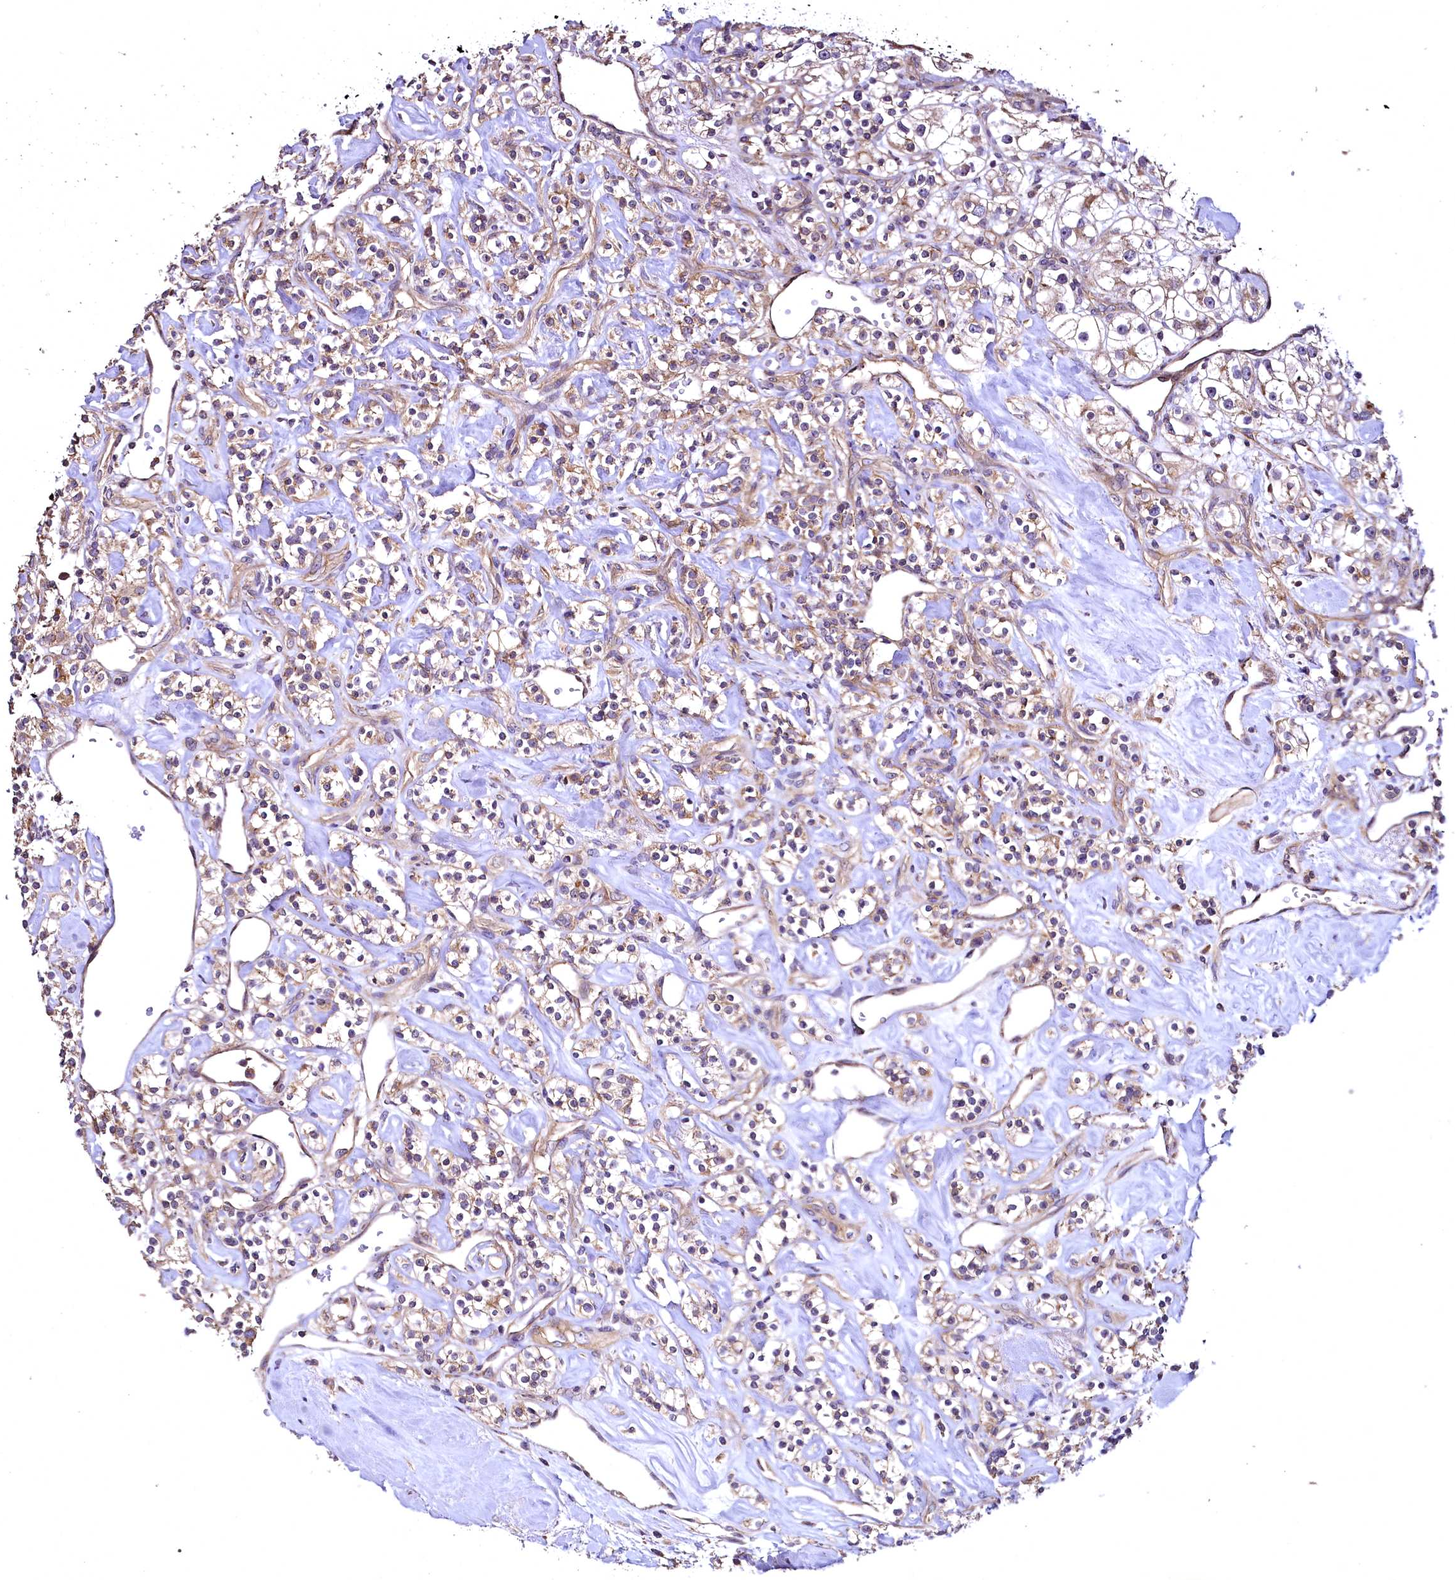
{"staining": {"intensity": "moderate", "quantity": ">75%", "location": "cytoplasmic/membranous"}, "tissue": "renal cancer", "cell_type": "Tumor cells", "image_type": "cancer", "snomed": [{"axis": "morphology", "description": "Adenocarcinoma, NOS"}, {"axis": "topography", "description": "Kidney"}], "caption": "This micrograph displays immunohistochemistry staining of human renal cancer (adenocarcinoma), with medium moderate cytoplasmic/membranous expression in approximately >75% of tumor cells.", "gene": "TBCEL", "patient": {"sex": "male", "age": 77}}